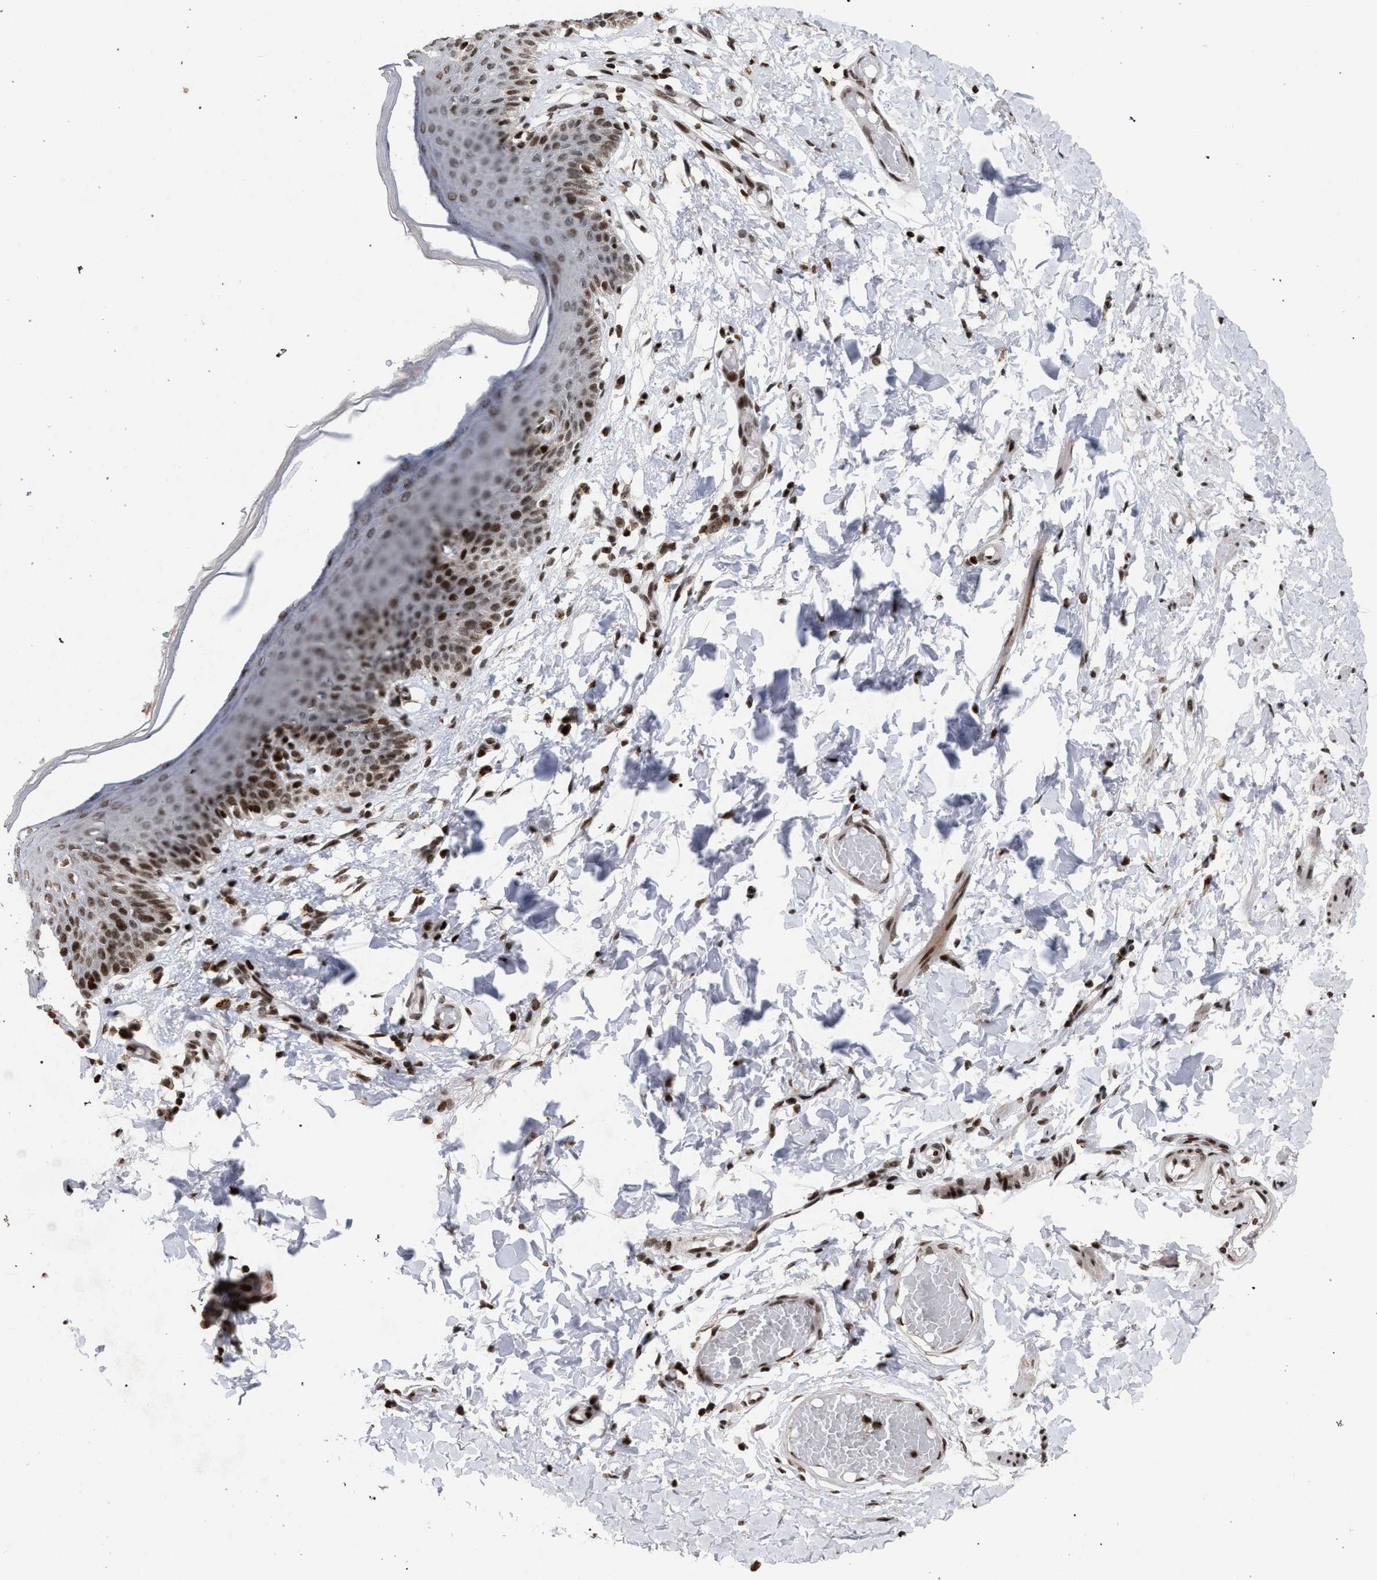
{"staining": {"intensity": "strong", "quantity": ">75%", "location": "nuclear"}, "tissue": "skin", "cell_type": "Epidermal cells", "image_type": "normal", "snomed": [{"axis": "morphology", "description": "Normal tissue, NOS"}, {"axis": "topography", "description": "Vulva"}], "caption": "Epidermal cells display high levels of strong nuclear positivity in approximately >75% of cells in unremarkable human skin.", "gene": "FOXD3", "patient": {"sex": "female", "age": 66}}